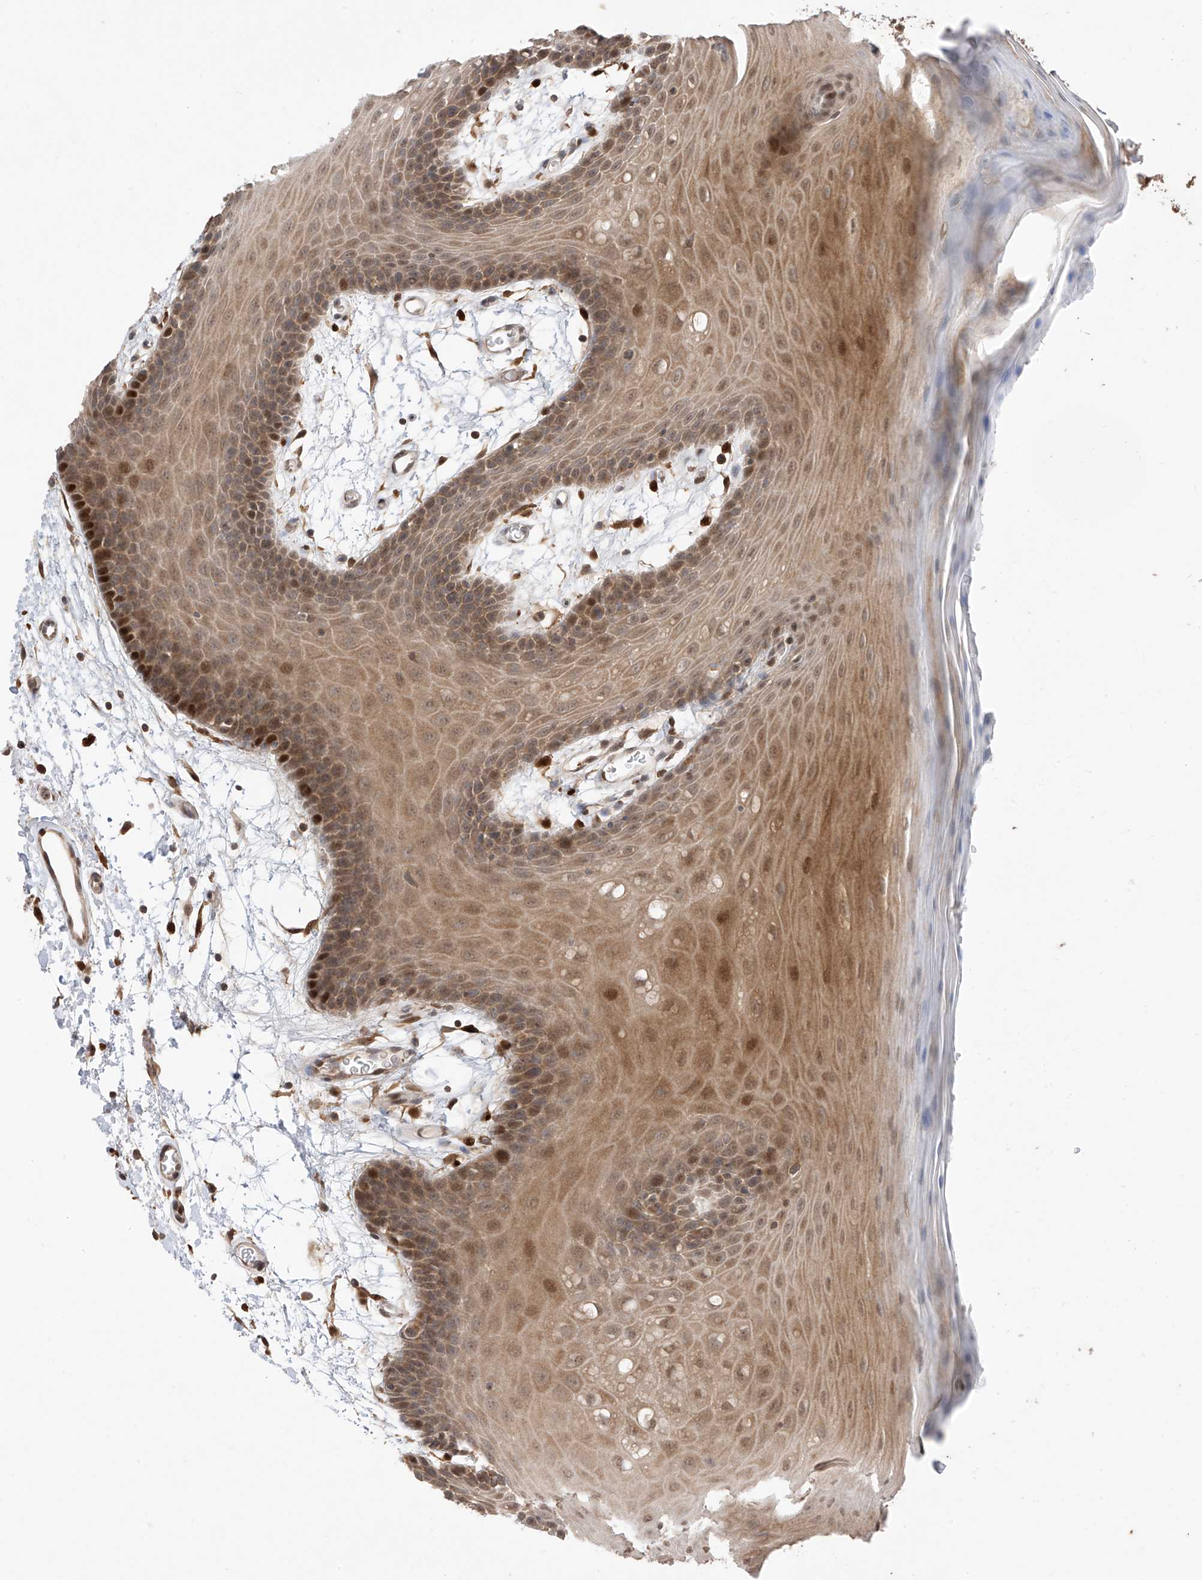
{"staining": {"intensity": "moderate", "quantity": ">75%", "location": "cytoplasmic/membranous,nuclear"}, "tissue": "oral mucosa", "cell_type": "Squamous epithelial cells", "image_type": "normal", "snomed": [{"axis": "morphology", "description": "Normal tissue, NOS"}, {"axis": "topography", "description": "Skeletal muscle"}, {"axis": "topography", "description": "Oral tissue"}, {"axis": "topography", "description": "Salivary gland"}, {"axis": "topography", "description": "Peripheral nerve tissue"}], "caption": "Oral mucosa stained with DAB (3,3'-diaminobenzidine) IHC demonstrates medium levels of moderate cytoplasmic/membranous,nuclear staining in about >75% of squamous epithelial cells. (brown staining indicates protein expression, while blue staining denotes nuclei).", "gene": "LATS1", "patient": {"sex": "male", "age": 54}}